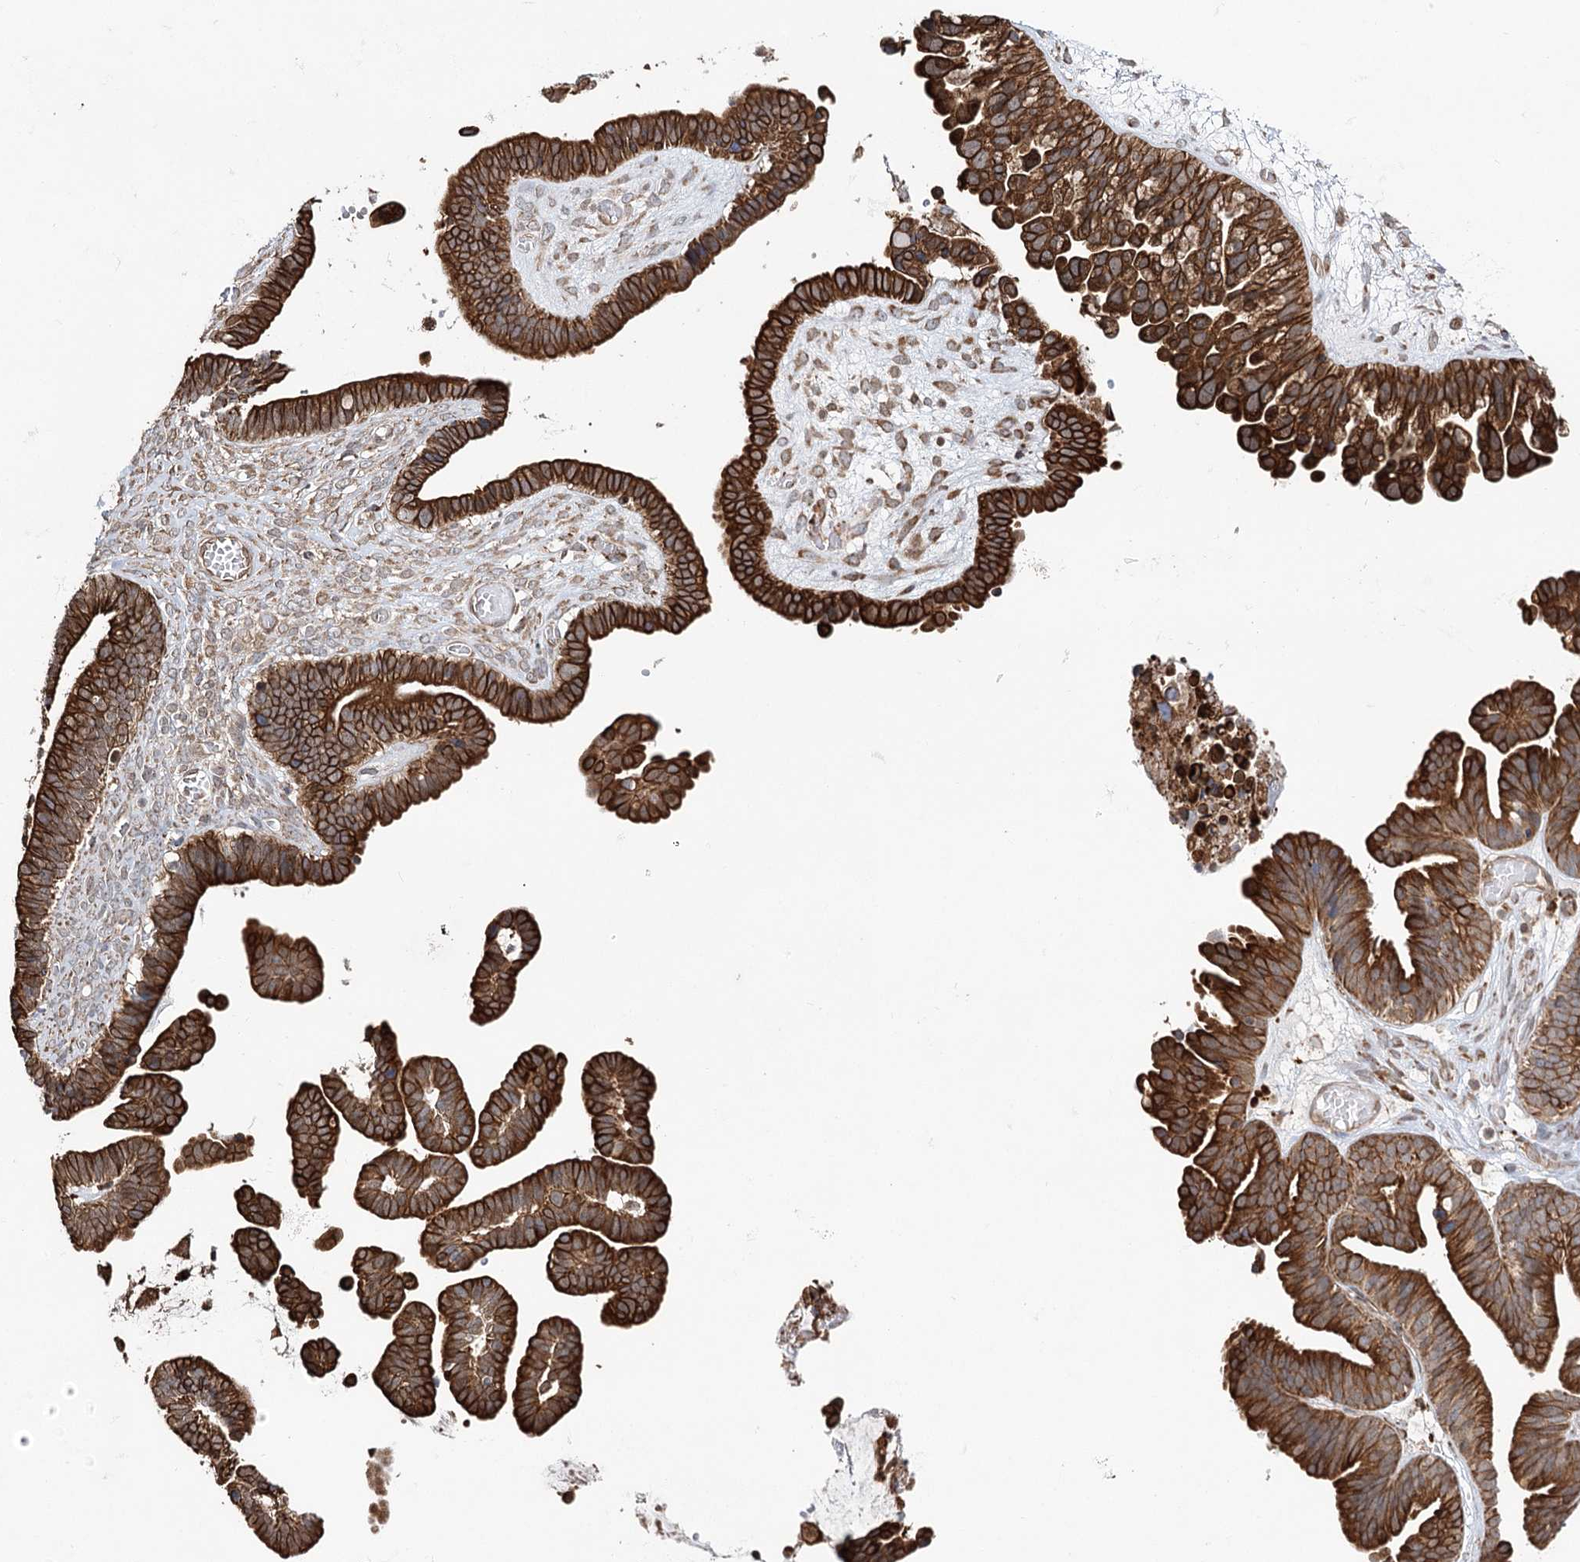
{"staining": {"intensity": "strong", "quantity": ">75%", "location": "cytoplasmic/membranous"}, "tissue": "ovarian cancer", "cell_type": "Tumor cells", "image_type": "cancer", "snomed": [{"axis": "morphology", "description": "Cystadenocarcinoma, serous, NOS"}, {"axis": "topography", "description": "Ovary"}], "caption": "IHC photomicrograph of serous cystadenocarcinoma (ovarian) stained for a protein (brown), which displays high levels of strong cytoplasmic/membranous positivity in about >75% of tumor cells.", "gene": "DNAJB14", "patient": {"sex": "female", "age": 56}}